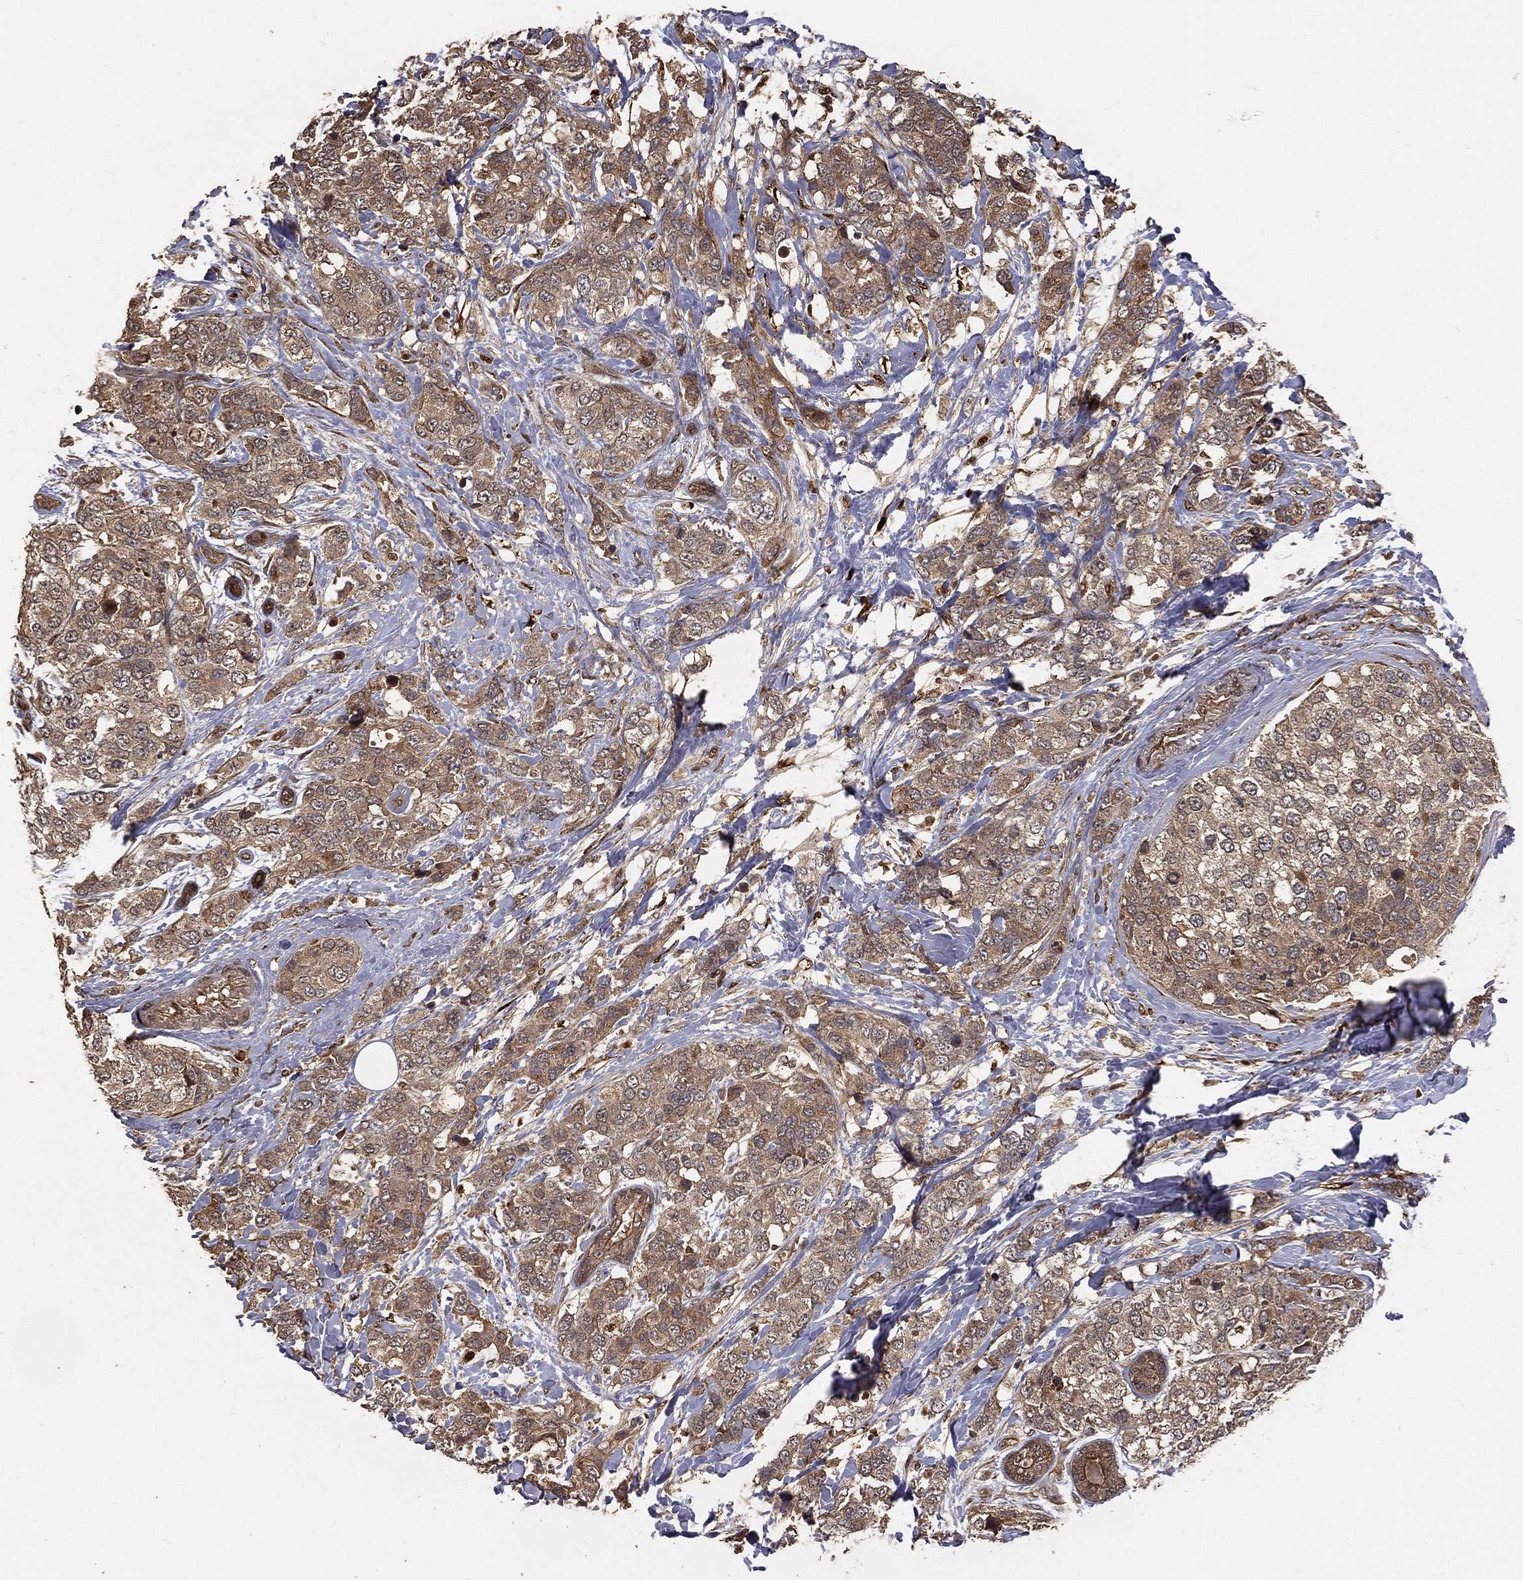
{"staining": {"intensity": "moderate", "quantity": ">75%", "location": "cytoplasmic/membranous"}, "tissue": "breast cancer", "cell_type": "Tumor cells", "image_type": "cancer", "snomed": [{"axis": "morphology", "description": "Lobular carcinoma"}, {"axis": "topography", "description": "Breast"}], "caption": "DAB (3,3'-diaminobenzidine) immunohistochemical staining of human breast cancer displays moderate cytoplasmic/membranous protein expression in approximately >75% of tumor cells. The staining was performed using DAB, with brown indicating positive protein expression. Nuclei are stained blue with hematoxylin.", "gene": "MAPK1", "patient": {"sex": "female", "age": 59}}